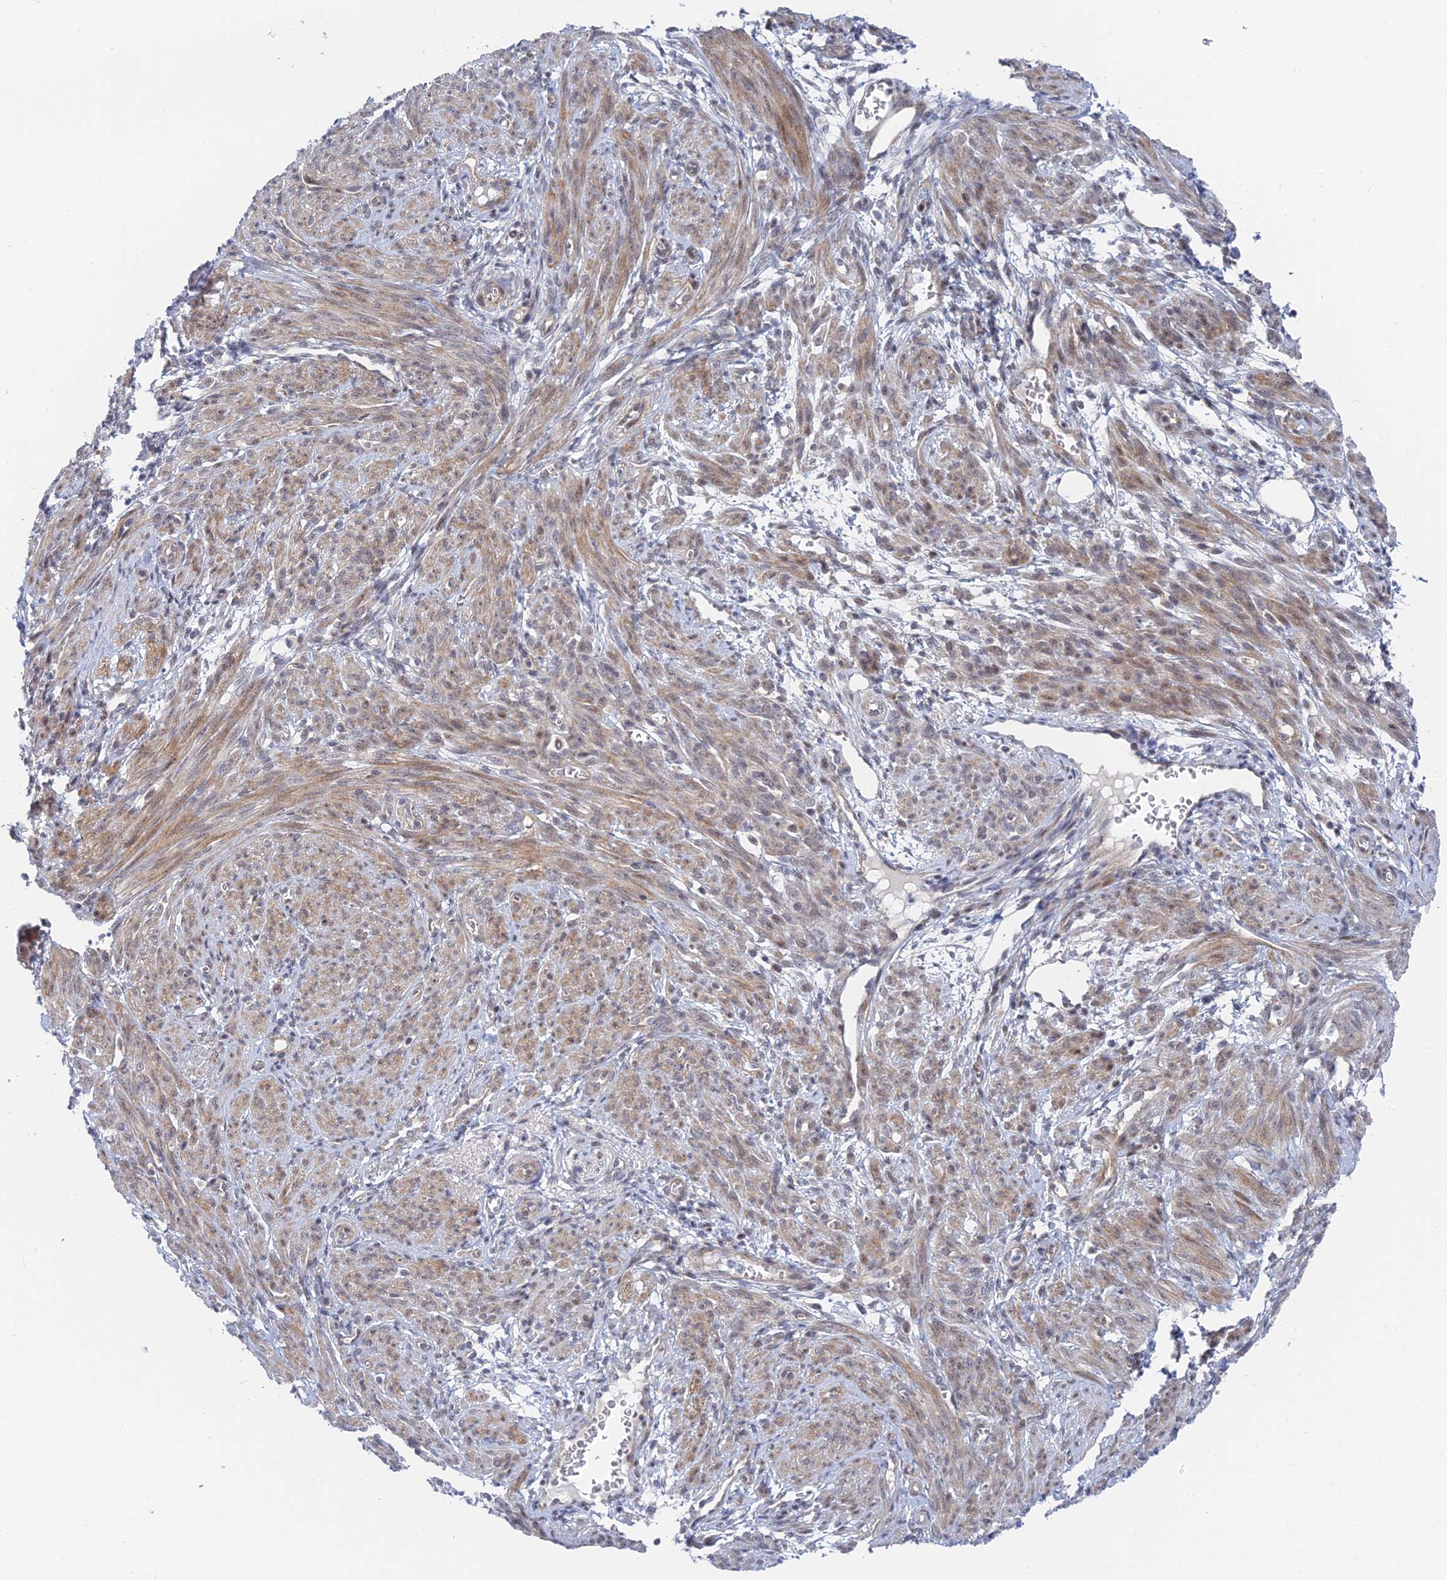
{"staining": {"intensity": "moderate", "quantity": "25%-75%", "location": "cytoplasmic/membranous"}, "tissue": "smooth muscle", "cell_type": "Smooth muscle cells", "image_type": "normal", "snomed": [{"axis": "morphology", "description": "Normal tissue, NOS"}, {"axis": "topography", "description": "Smooth muscle"}], "caption": "This image reveals immunohistochemistry staining of normal smooth muscle, with medium moderate cytoplasmic/membranous positivity in about 25%-75% of smooth muscle cells.", "gene": "CFAP92", "patient": {"sex": "female", "age": 39}}